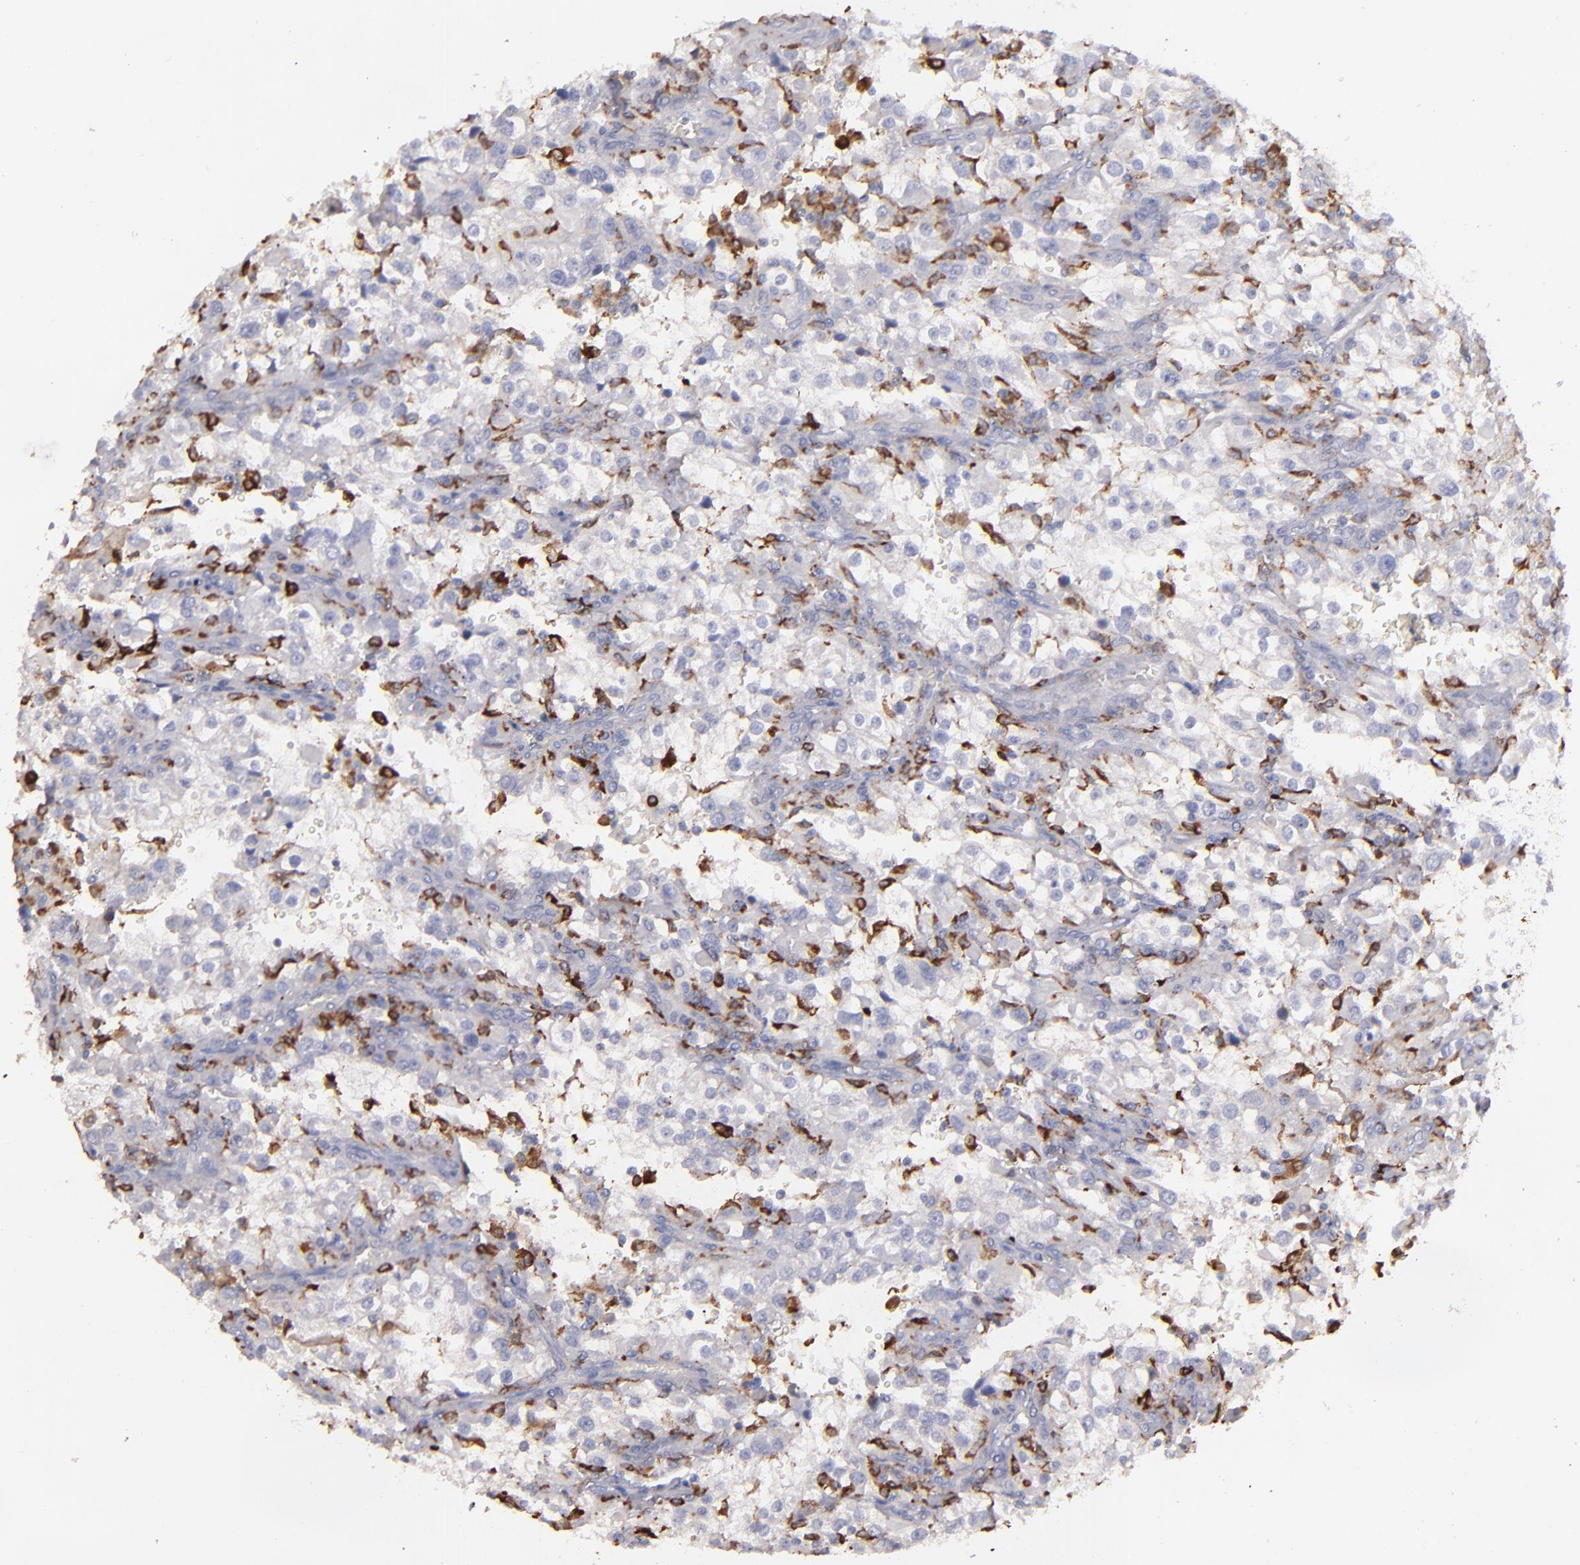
{"staining": {"intensity": "negative", "quantity": "none", "location": "none"}, "tissue": "renal cancer", "cell_type": "Tumor cells", "image_type": "cancer", "snomed": [{"axis": "morphology", "description": "Adenocarcinoma, NOS"}, {"axis": "topography", "description": "Kidney"}], "caption": "Protein analysis of renal adenocarcinoma displays no significant expression in tumor cells. (Stains: DAB IHC with hematoxylin counter stain, Microscopy: brightfield microscopy at high magnification).", "gene": "C1QA", "patient": {"sex": "female", "age": 52}}